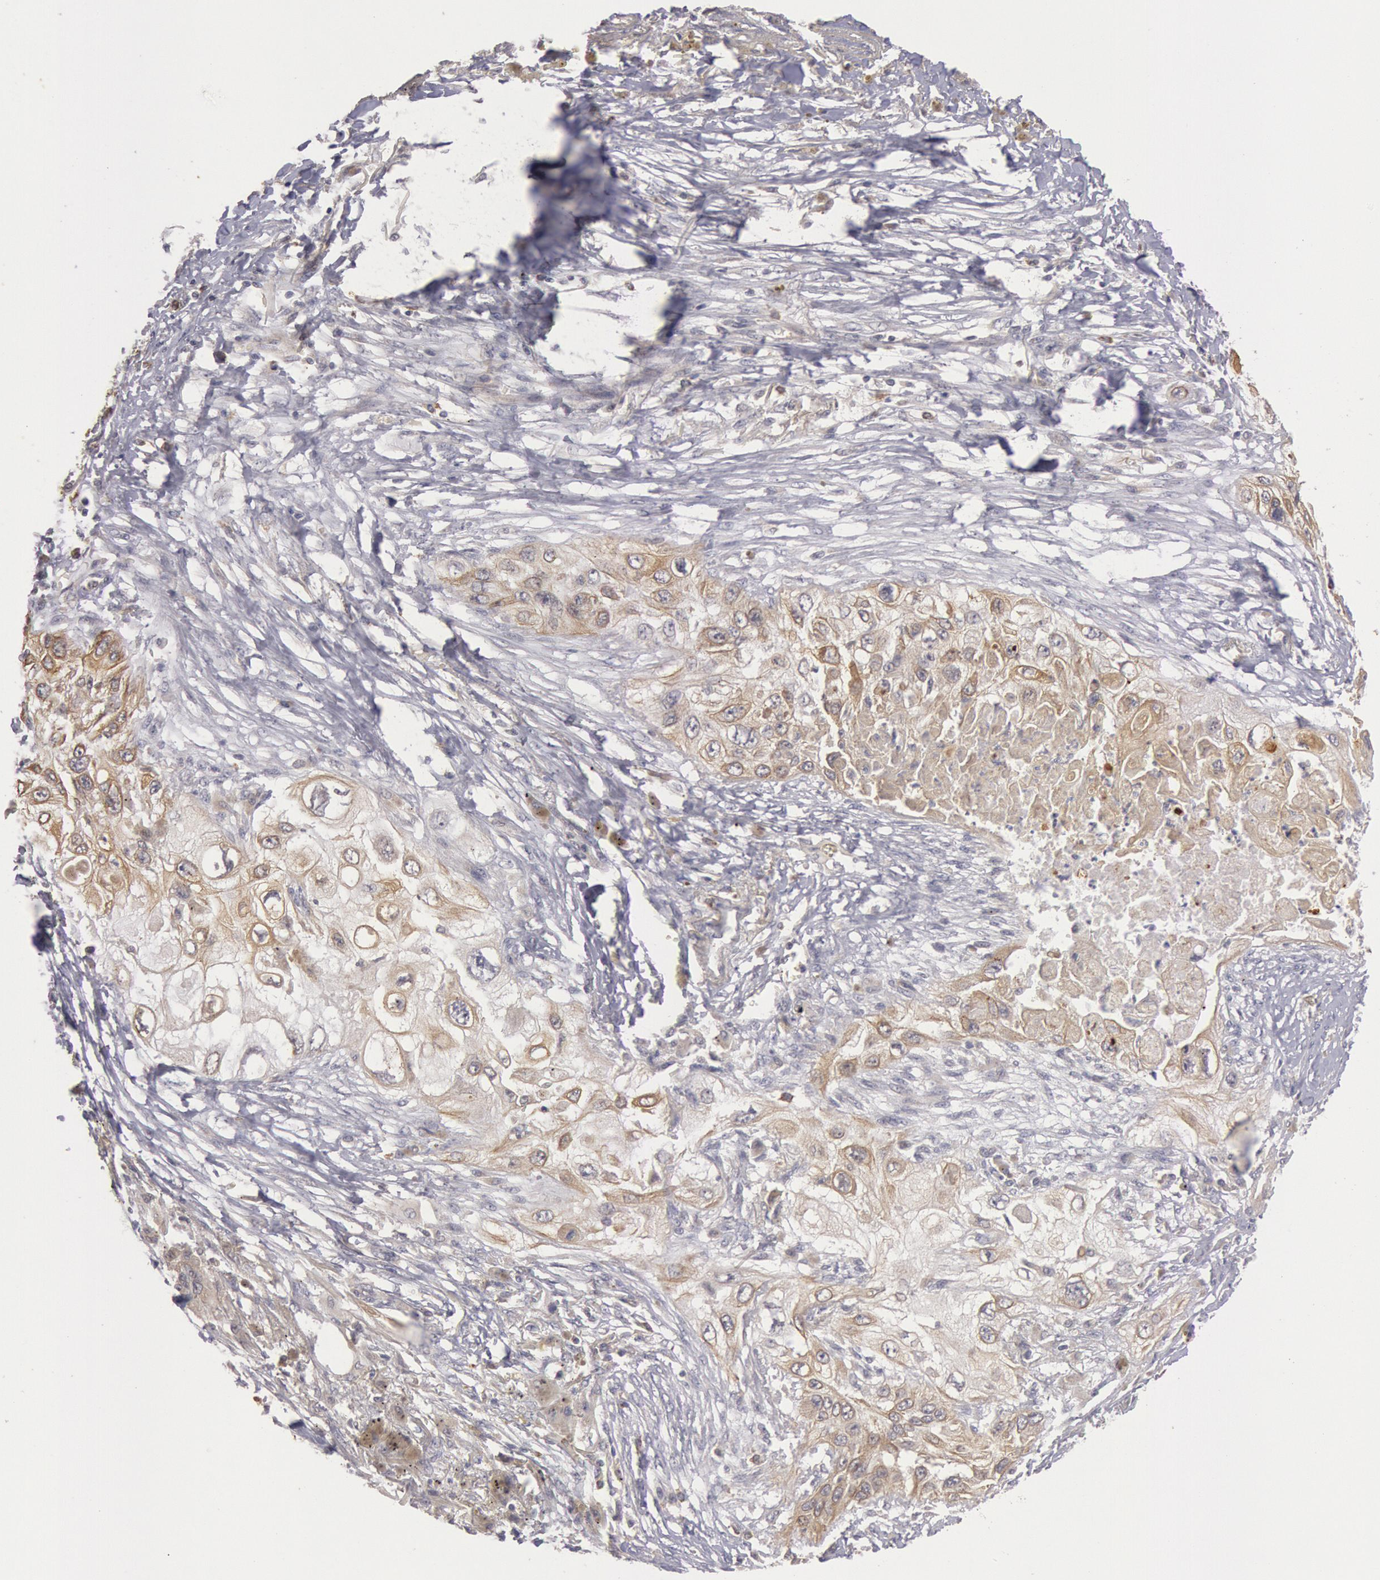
{"staining": {"intensity": "moderate", "quantity": ">75%", "location": "cytoplasmic/membranous"}, "tissue": "lung cancer", "cell_type": "Tumor cells", "image_type": "cancer", "snomed": [{"axis": "morphology", "description": "Squamous cell carcinoma, NOS"}, {"axis": "topography", "description": "Lung"}], "caption": "Lung cancer tissue shows moderate cytoplasmic/membranous positivity in about >75% of tumor cells", "gene": "PLA2G6", "patient": {"sex": "male", "age": 71}}